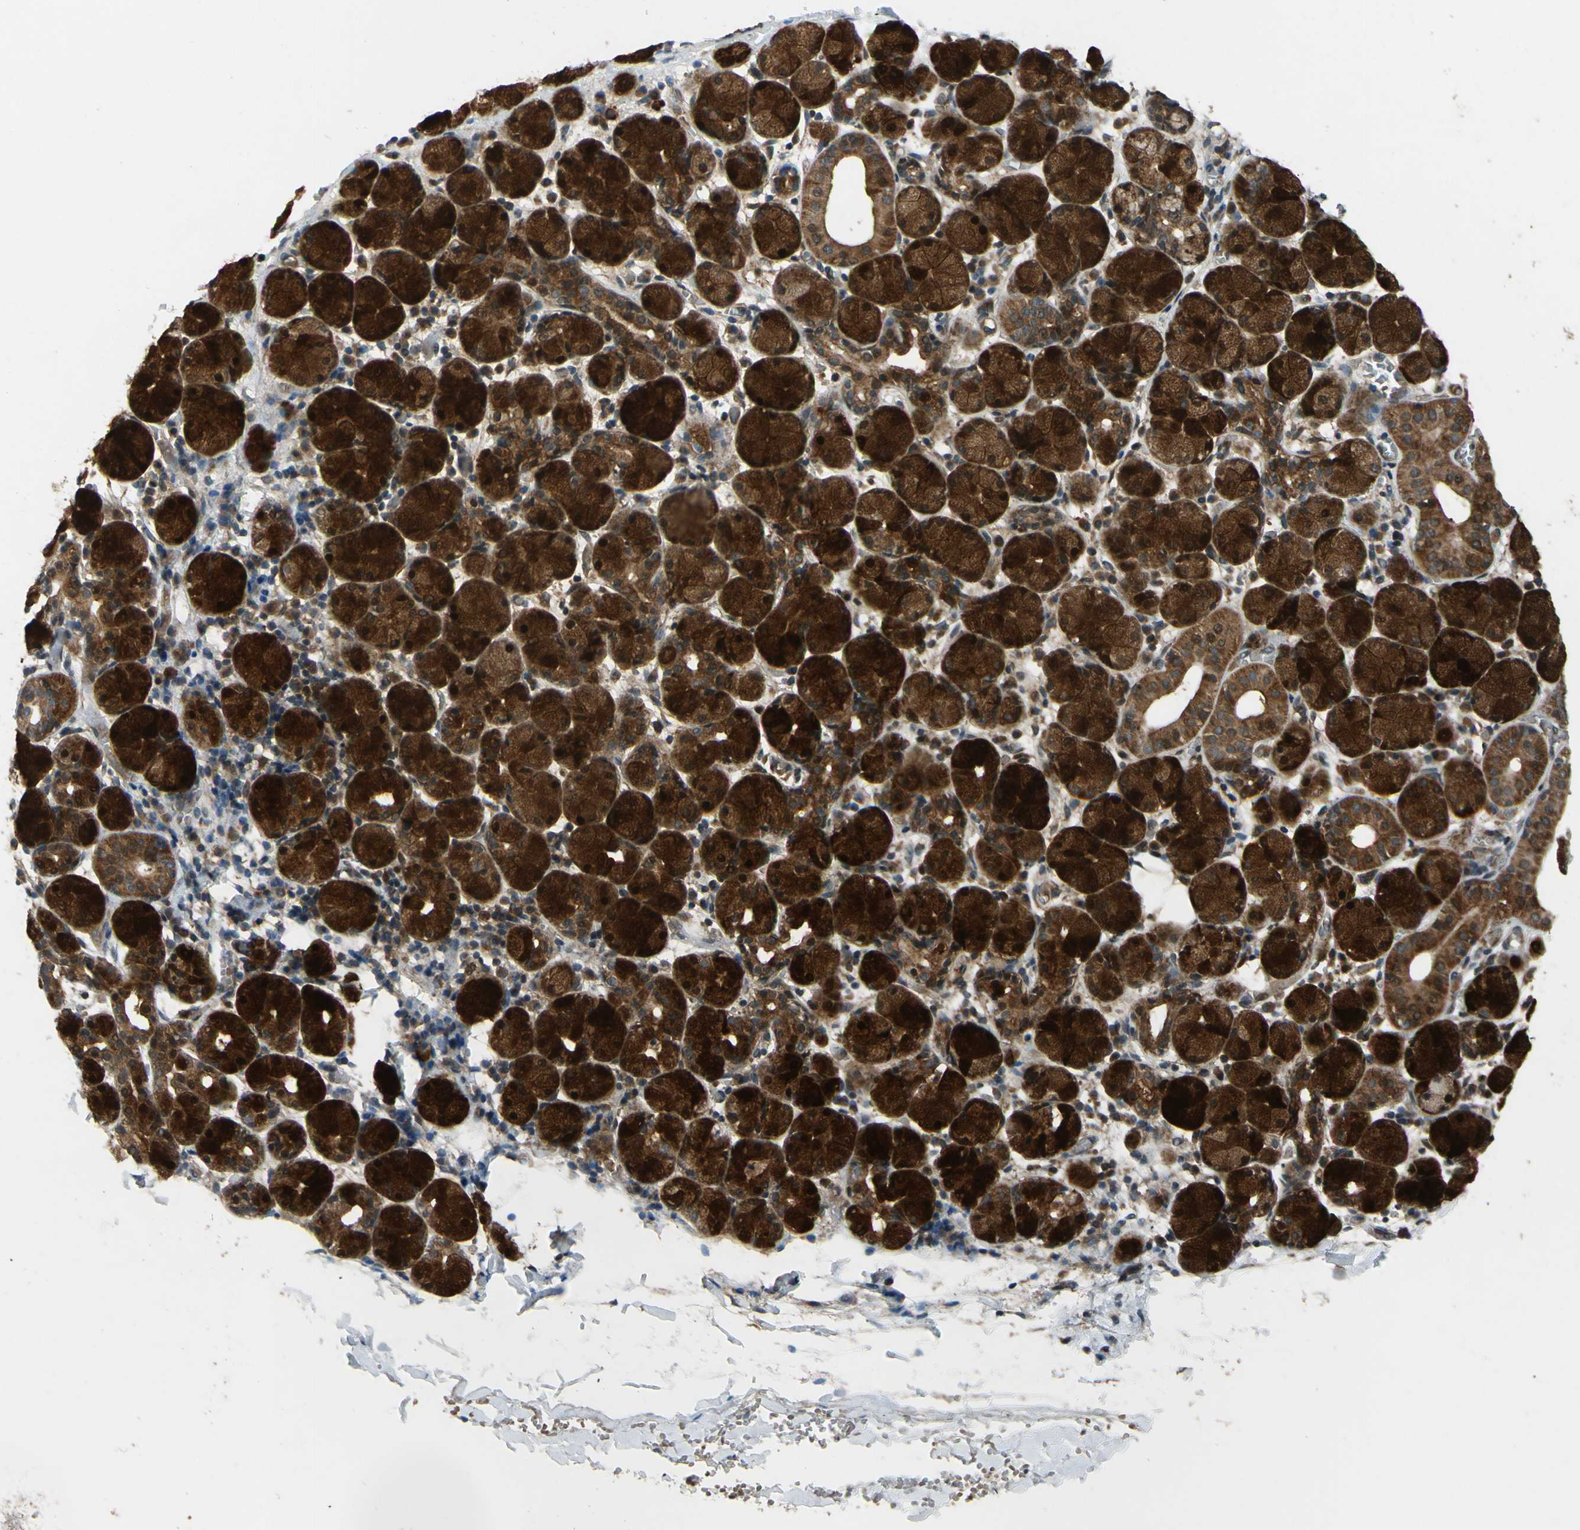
{"staining": {"intensity": "strong", "quantity": ">75%", "location": "cytoplasmic/membranous"}, "tissue": "salivary gland", "cell_type": "Glandular cells", "image_type": "normal", "snomed": [{"axis": "morphology", "description": "Normal tissue, NOS"}, {"axis": "topography", "description": "Salivary gland"}], "caption": "The histopathology image displays staining of normal salivary gland, revealing strong cytoplasmic/membranous protein staining (brown color) within glandular cells.", "gene": "ABCC8", "patient": {"sex": "female", "age": 24}}